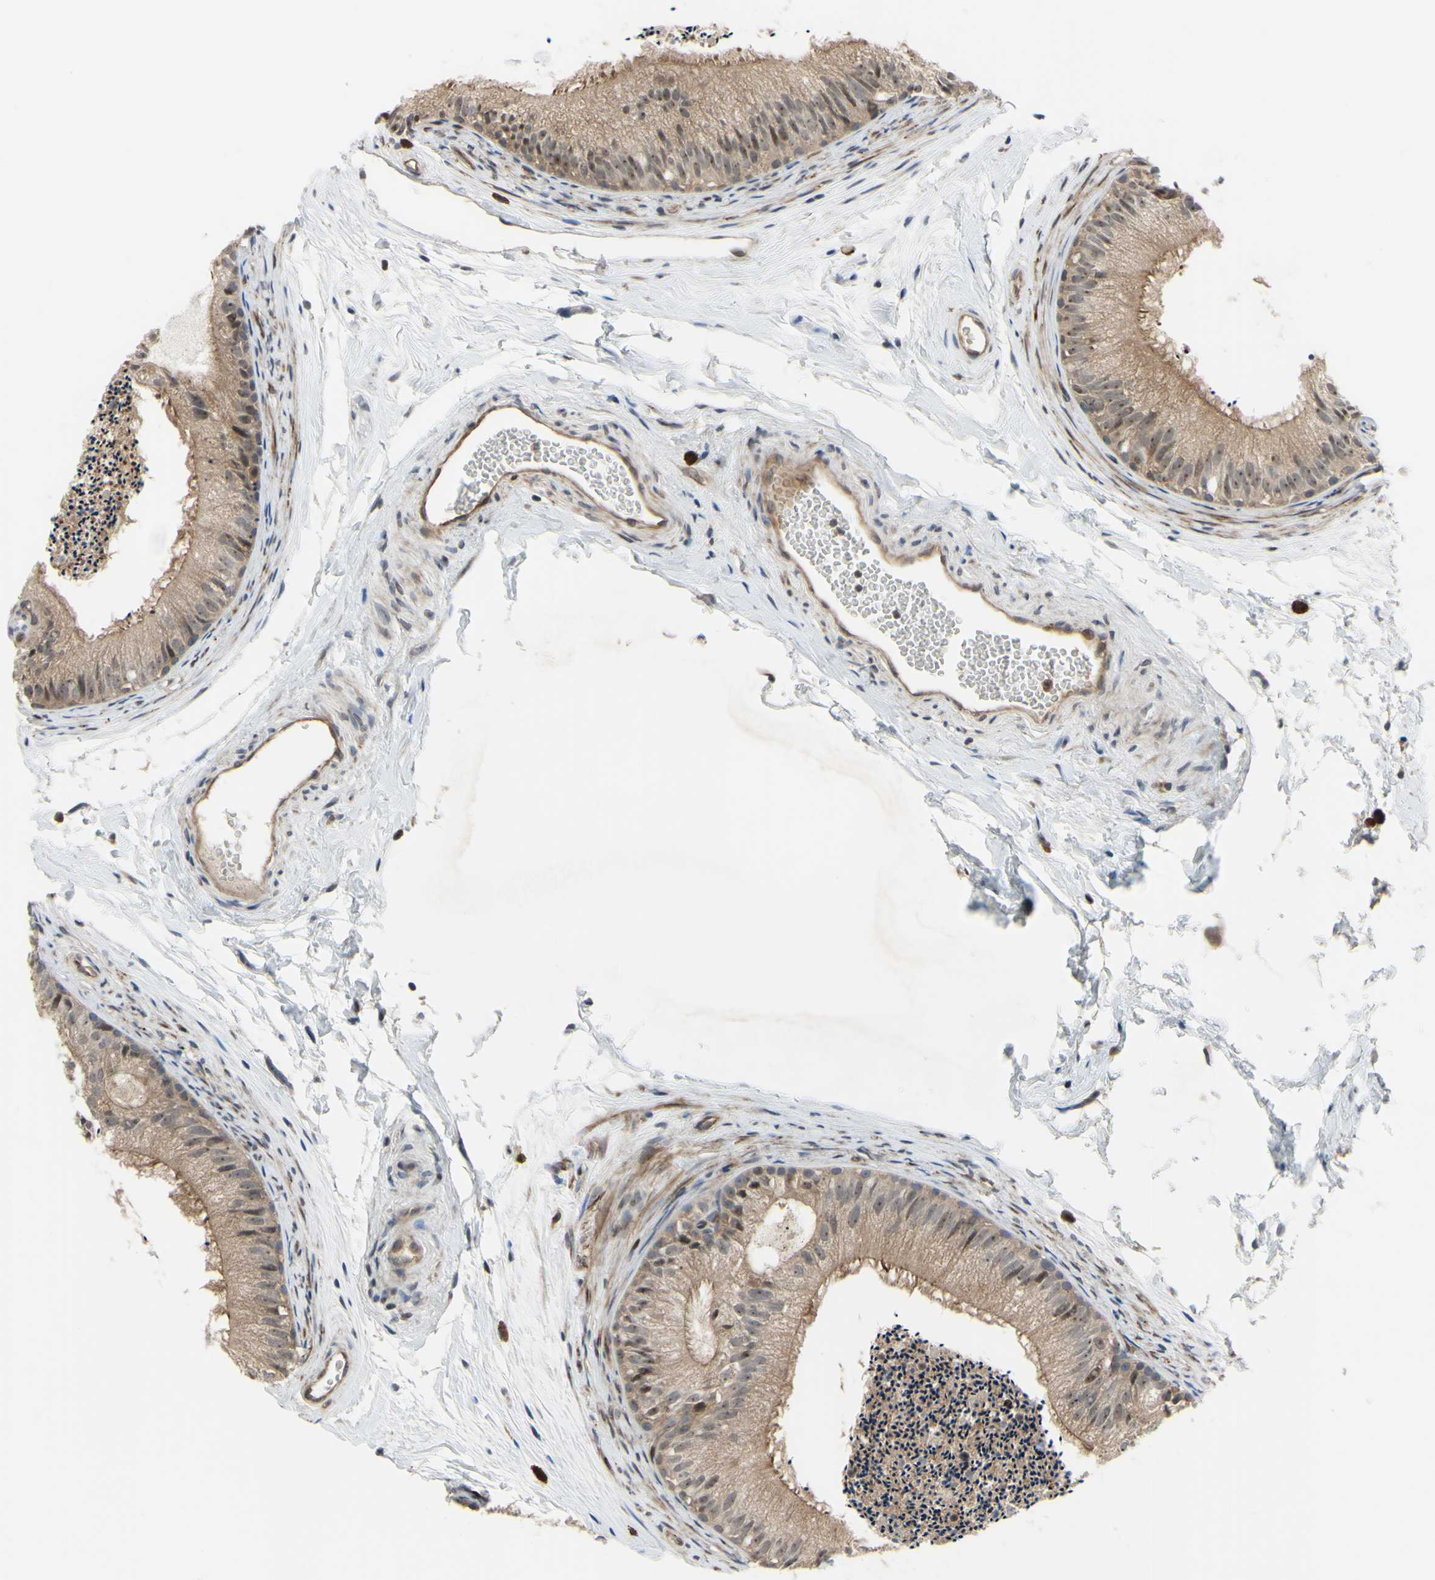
{"staining": {"intensity": "moderate", "quantity": "25%-75%", "location": "cytoplasmic/membranous,nuclear"}, "tissue": "epididymis", "cell_type": "Glandular cells", "image_type": "normal", "snomed": [{"axis": "morphology", "description": "Normal tissue, NOS"}, {"axis": "topography", "description": "Epididymis"}], "caption": "Moderate cytoplasmic/membranous,nuclear positivity for a protein is seen in approximately 25%-75% of glandular cells of unremarkable epididymis using immunohistochemistry (IHC).", "gene": "COMMD9", "patient": {"sex": "male", "age": 56}}